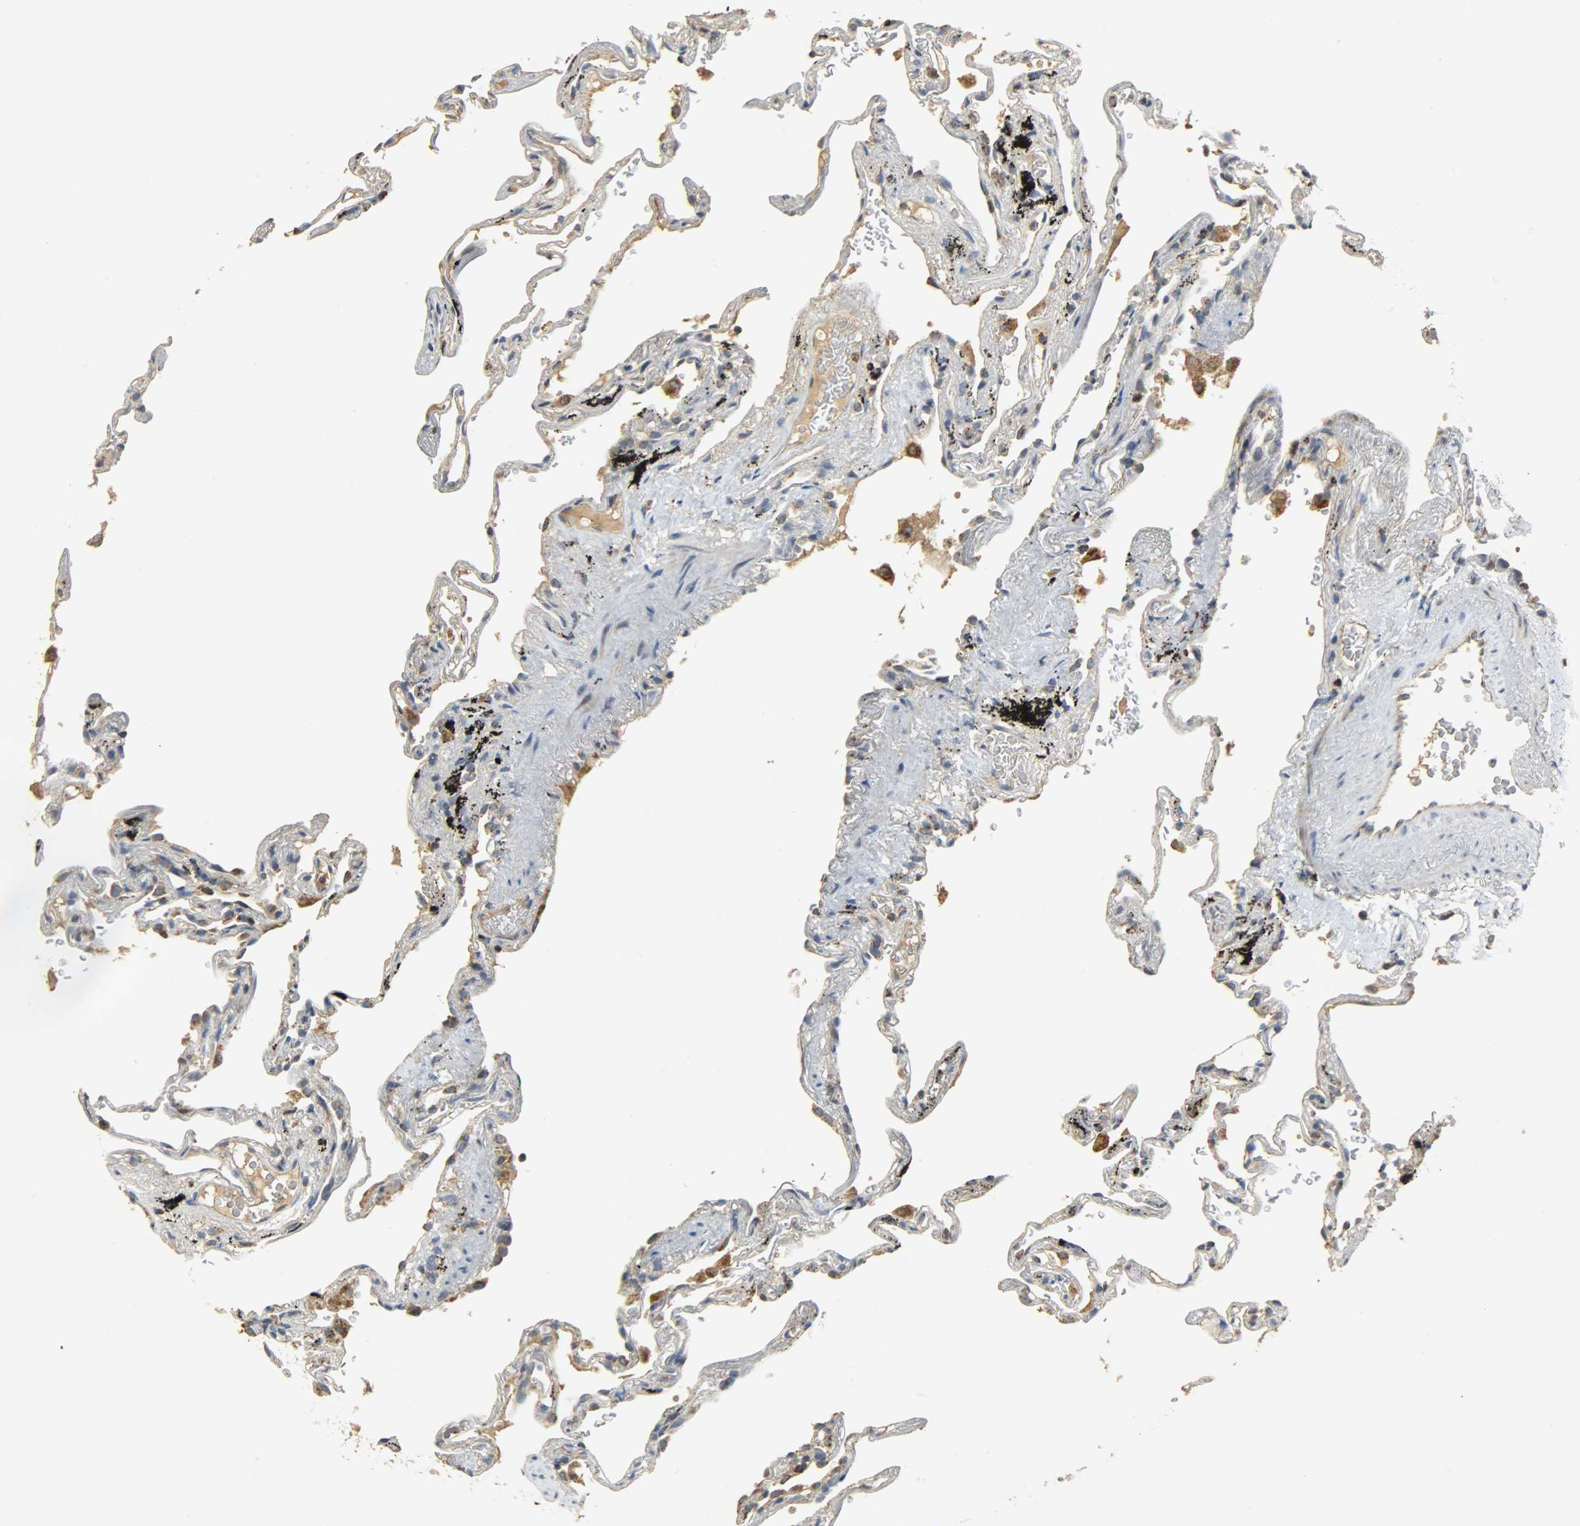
{"staining": {"intensity": "weak", "quantity": "25%-75%", "location": "cytoplasmic/membranous"}, "tissue": "lung", "cell_type": "Alveolar cells", "image_type": "normal", "snomed": [{"axis": "morphology", "description": "Normal tissue, NOS"}, {"axis": "morphology", "description": "Inflammation, NOS"}, {"axis": "topography", "description": "Lung"}], "caption": "Lung stained with immunohistochemistry (IHC) reveals weak cytoplasmic/membranous positivity in about 25%-75% of alveolar cells.", "gene": "HDHD5", "patient": {"sex": "male", "age": 69}}